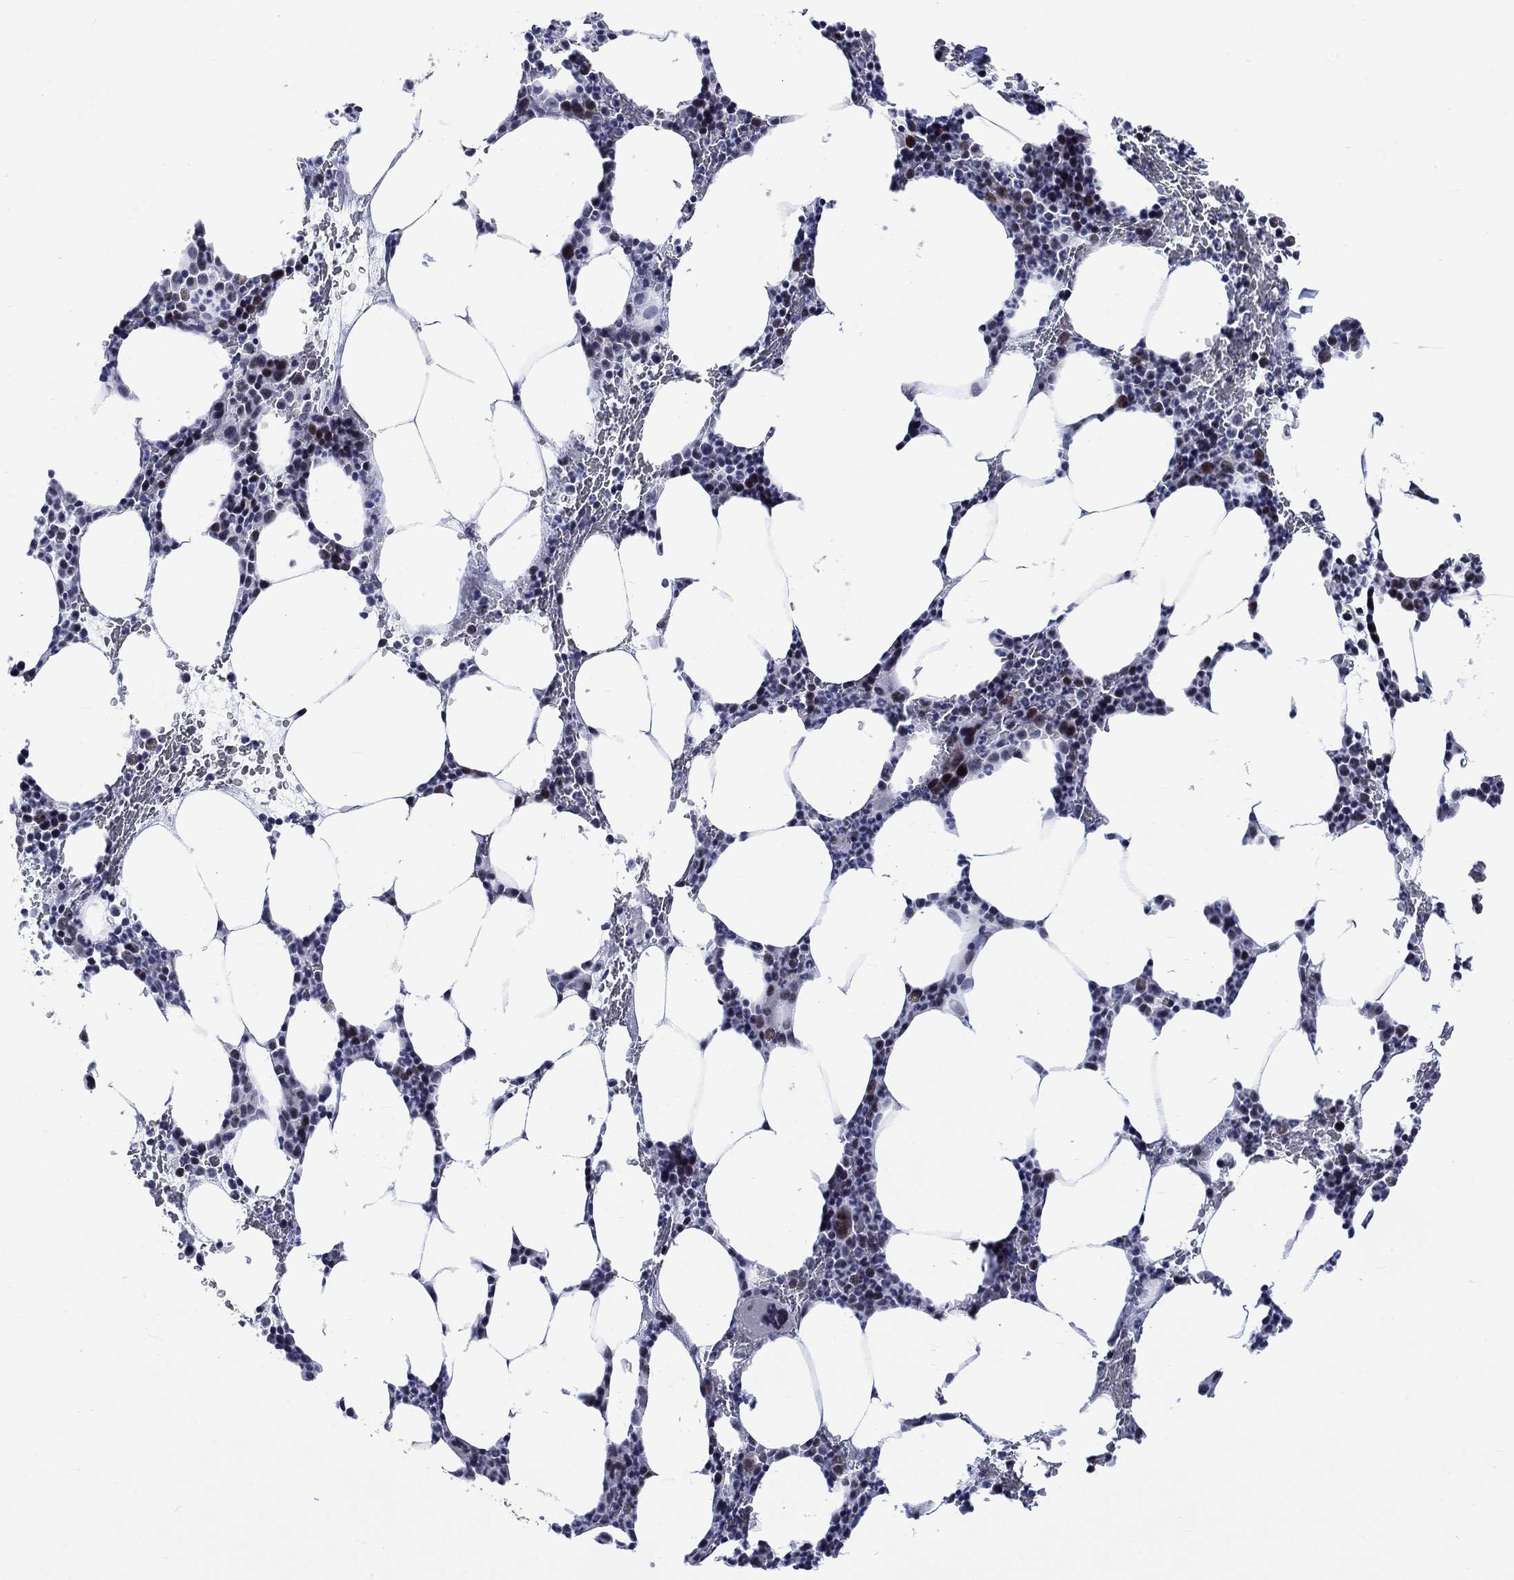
{"staining": {"intensity": "strong", "quantity": "25%-75%", "location": "nuclear"}, "tissue": "bone marrow", "cell_type": "Hematopoietic cells", "image_type": "normal", "snomed": [{"axis": "morphology", "description": "Normal tissue, NOS"}, {"axis": "topography", "description": "Bone marrow"}], "caption": "A photomicrograph showing strong nuclear expression in approximately 25%-75% of hematopoietic cells in normal bone marrow, as visualized by brown immunohistochemical staining.", "gene": "CDCA2", "patient": {"sex": "male", "age": 83}}